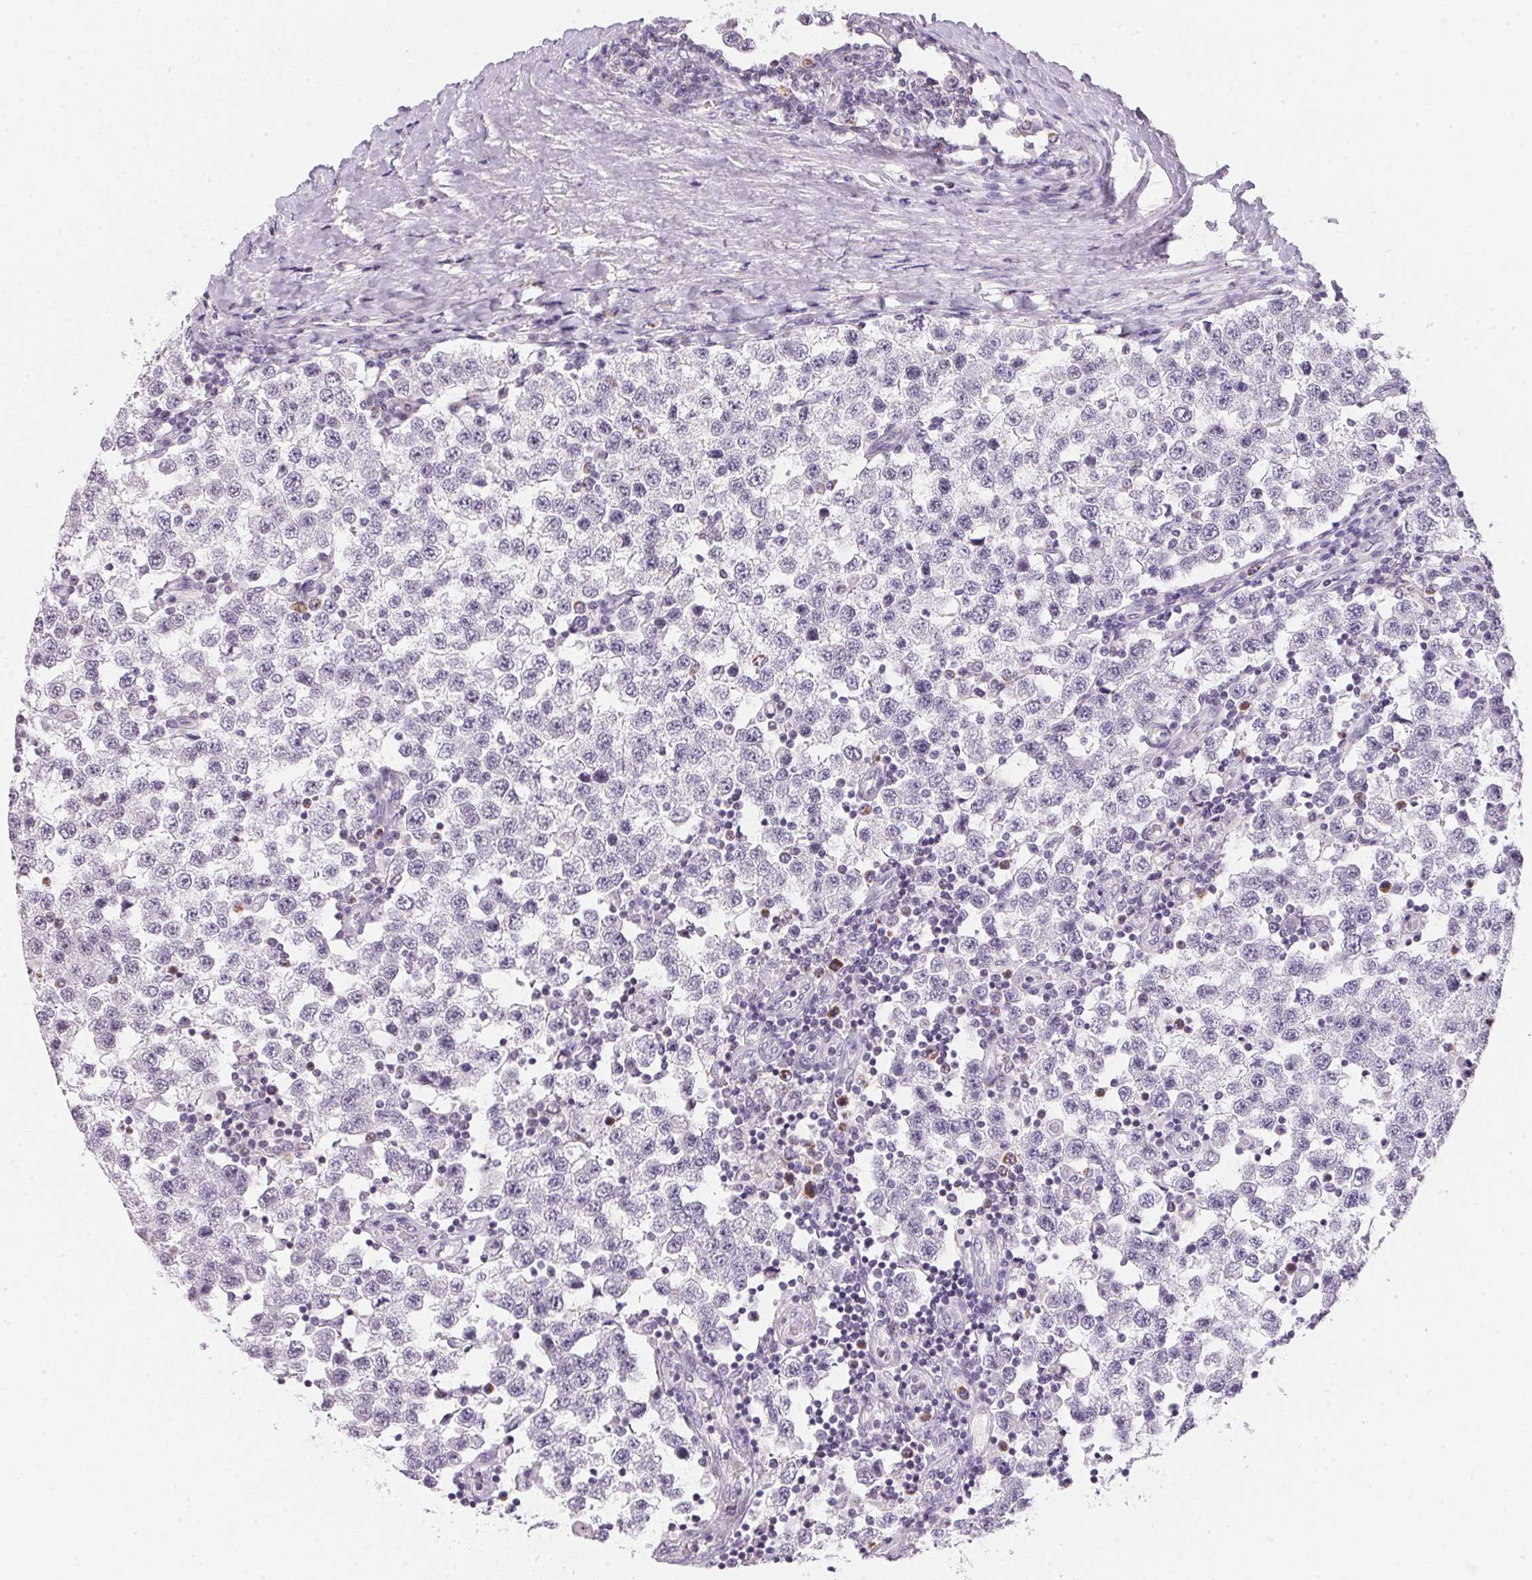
{"staining": {"intensity": "negative", "quantity": "none", "location": "none"}, "tissue": "testis cancer", "cell_type": "Tumor cells", "image_type": "cancer", "snomed": [{"axis": "morphology", "description": "Seminoma, NOS"}, {"axis": "topography", "description": "Testis"}], "caption": "DAB (3,3'-diaminobenzidine) immunohistochemical staining of human testis seminoma demonstrates no significant staining in tumor cells. The staining is performed using DAB (3,3'-diaminobenzidine) brown chromogen with nuclei counter-stained in using hematoxylin.", "gene": "GIPC2", "patient": {"sex": "male", "age": 34}}